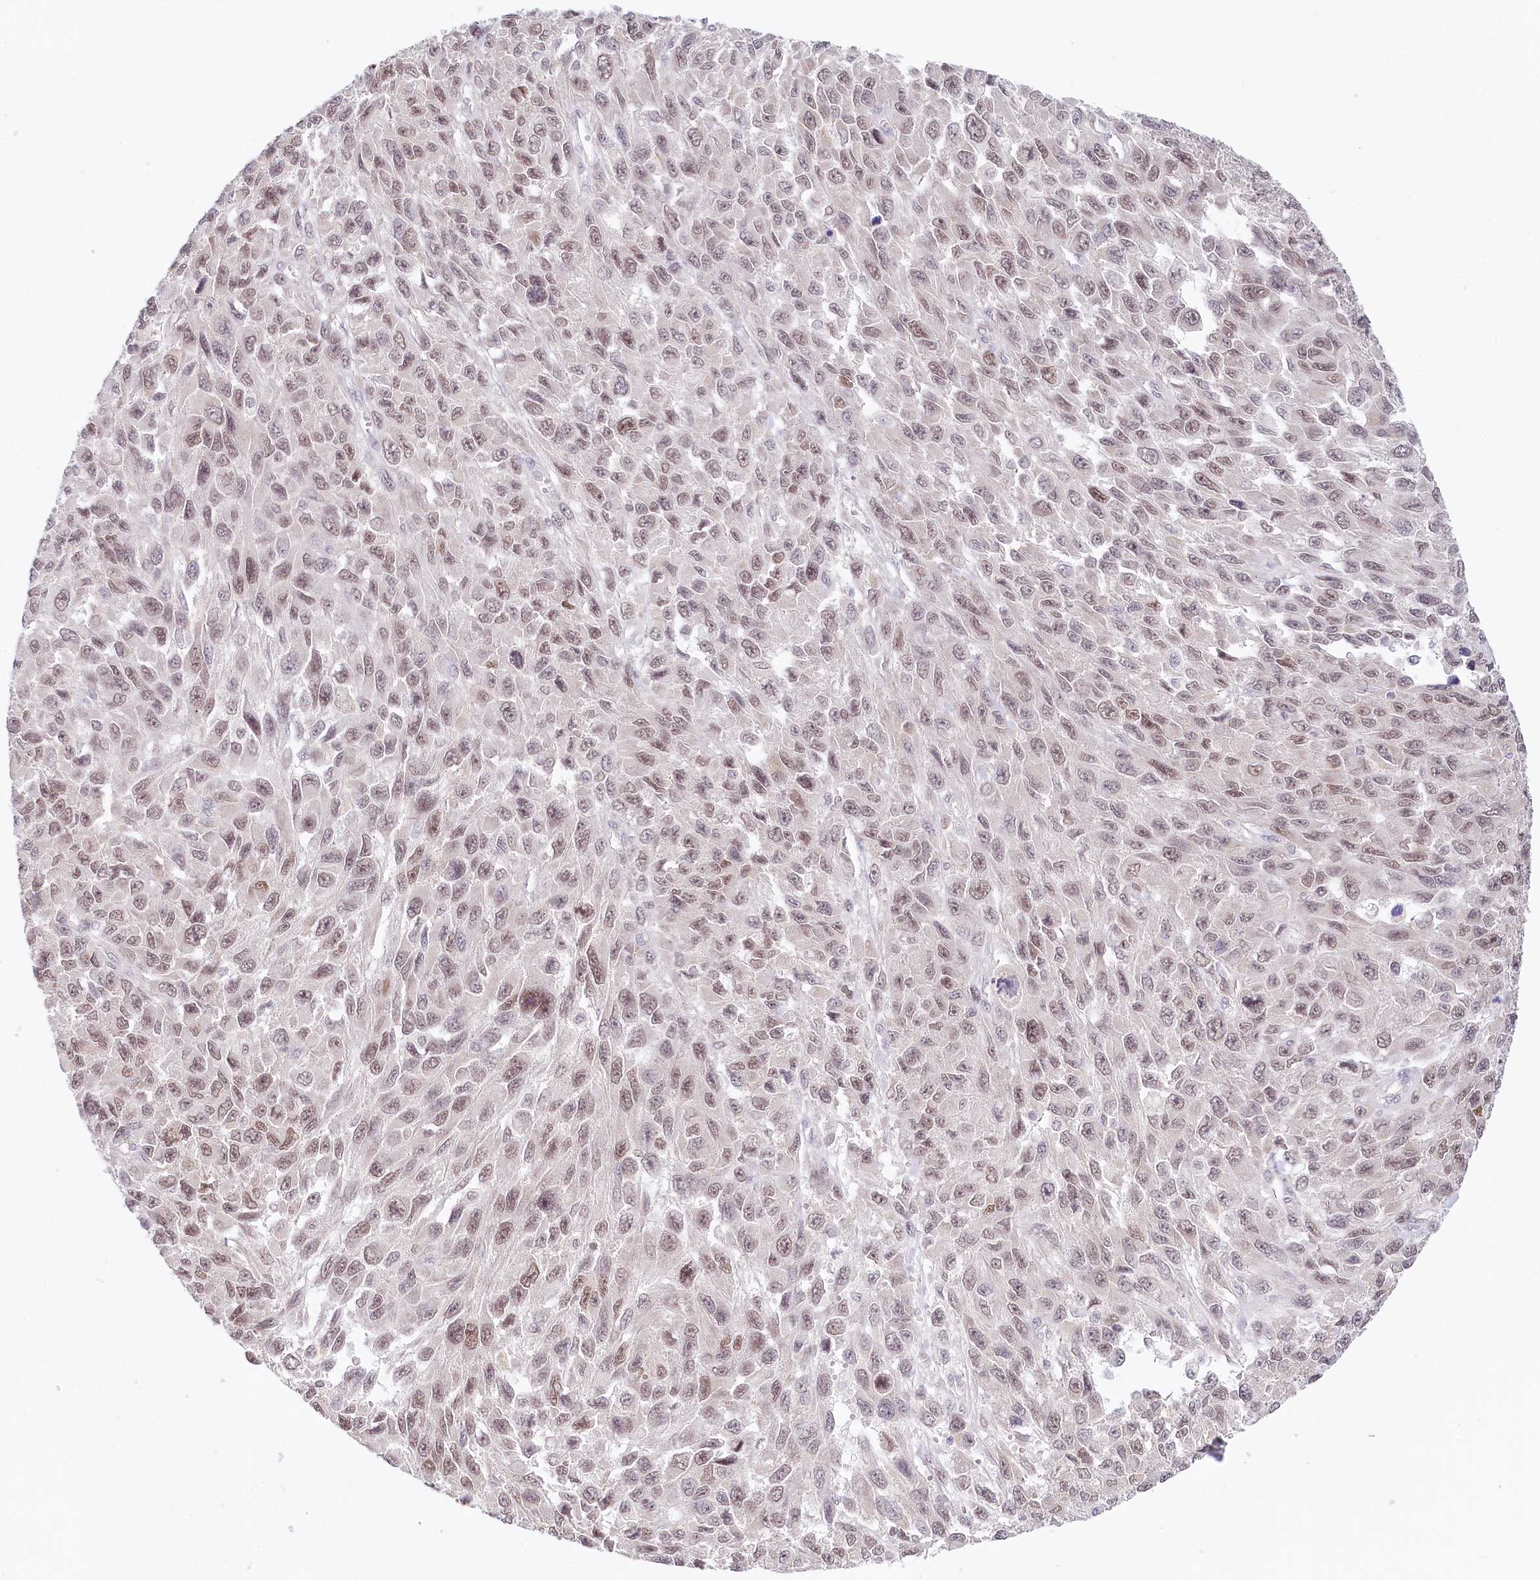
{"staining": {"intensity": "weak", "quantity": ">75%", "location": "nuclear"}, "tissue": "melanoma", "cell_type": "Tumor cells", "image_type": "cancer", "snomed": [{"axis": "morphology", "description": "Normal tissue, NOS"}, {"axis": "morphology", "description": "Malignant melanoma, NOS"}, {"axis": "topography", "description": "Skin"}], "caption": "Immunohistochemistry (IHC) micrograph of neoplastic tissue: human malignant melanoma stained using IHC reveals low levels of weak protein expression localized specifically in the nuclear of tumor cells, appearing as a nuclear brown color.", "gene": "AMTN", "patient": {"sex": "female", "age": 96}}